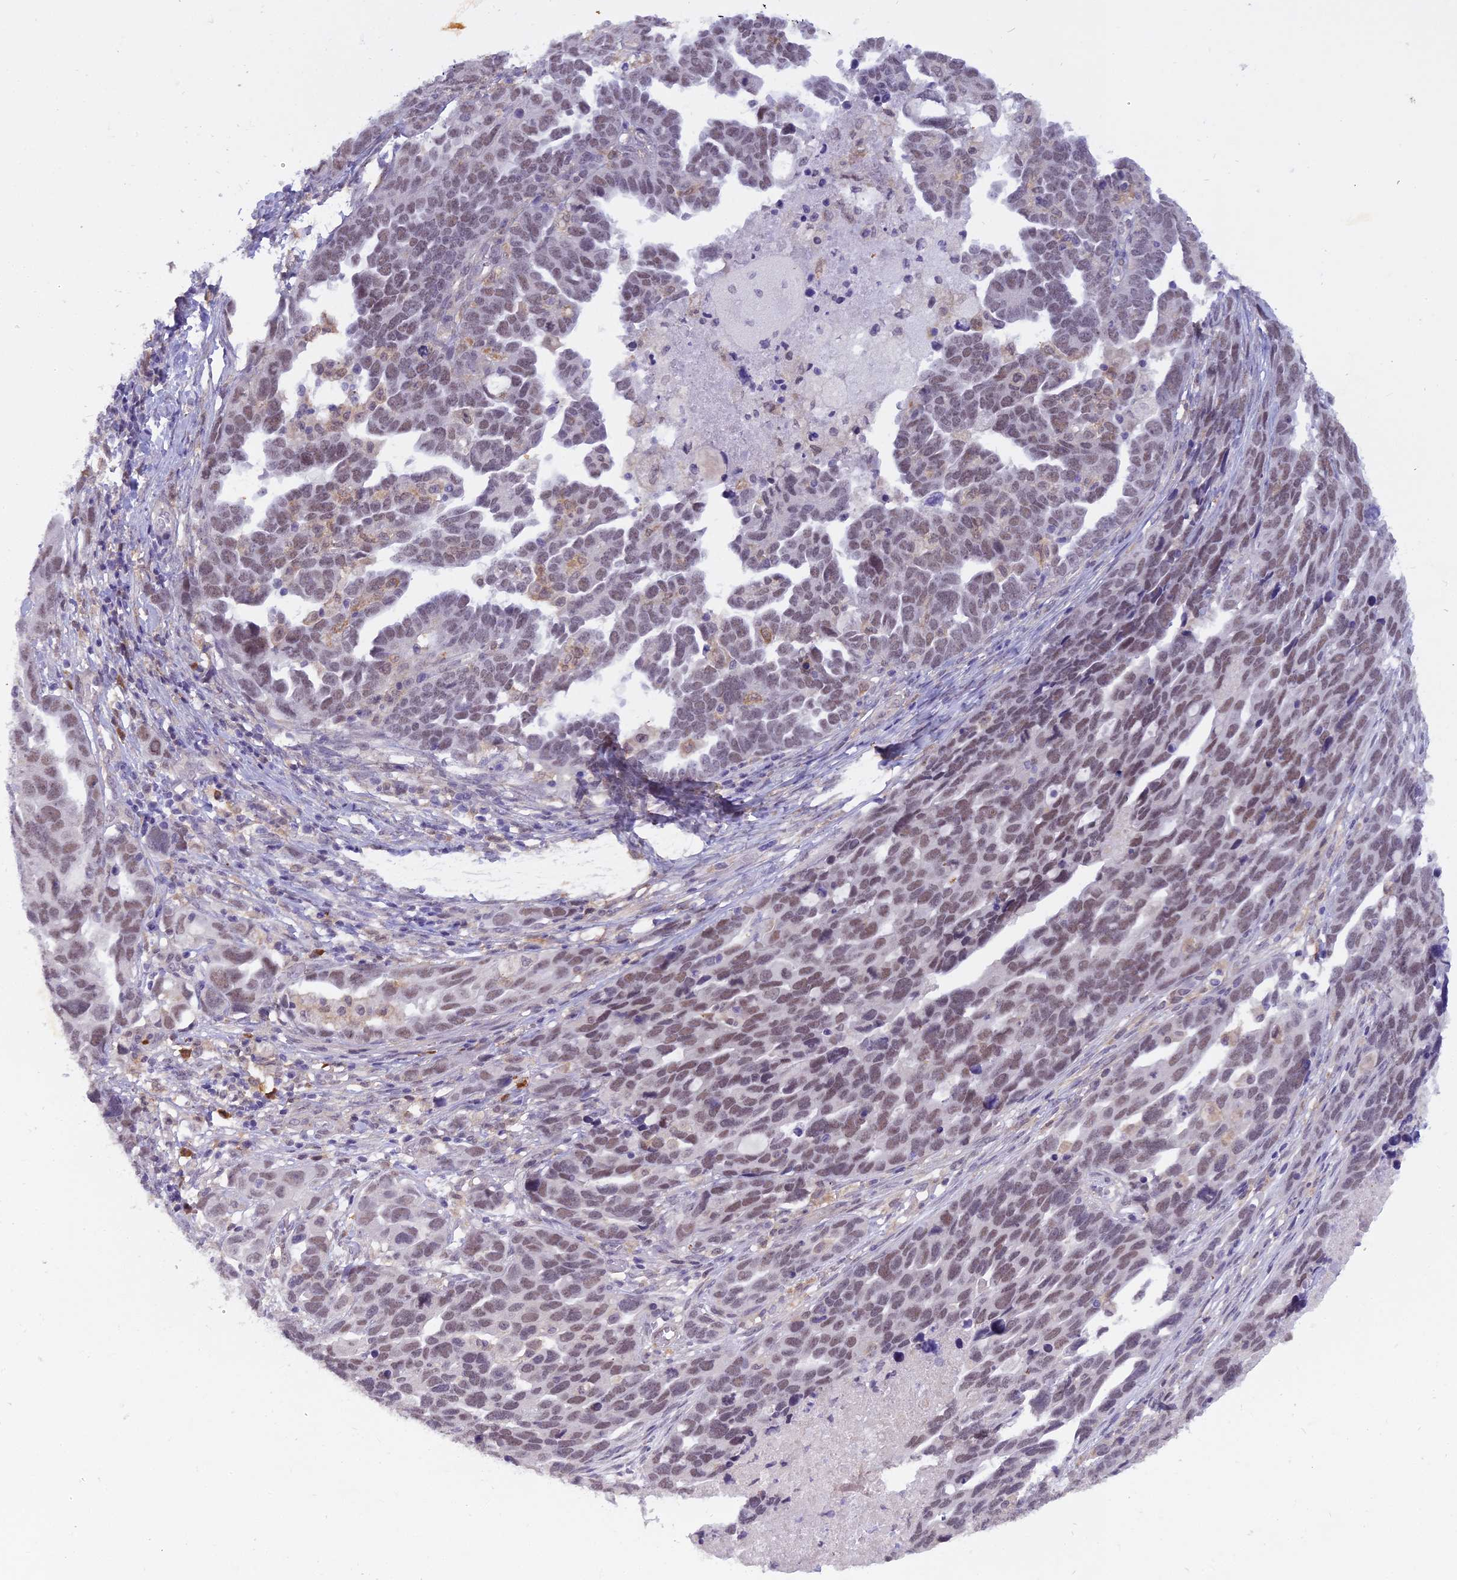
{"staining": {"intensity": "weak", "quantity": ">75%", "location": "nuclear"}, "tissue": "ovarian cancer", "cell_type": "Tumor cells", "image_type": "cancer", "snomed": [{"axis": "morphology", "description": "Cystadenocarcinoma, serous, NOS"}, {"axis": "topography", "description": "Ovary"}], "caption": "Ovarian cancer (serous cystadenocarcinoma) stained with a brown dye shows weak nuclear positive positivity in approximately >75% of tumor cells.", "gene": "BLNK", "patient": {"sex": "female", "age": 54}}